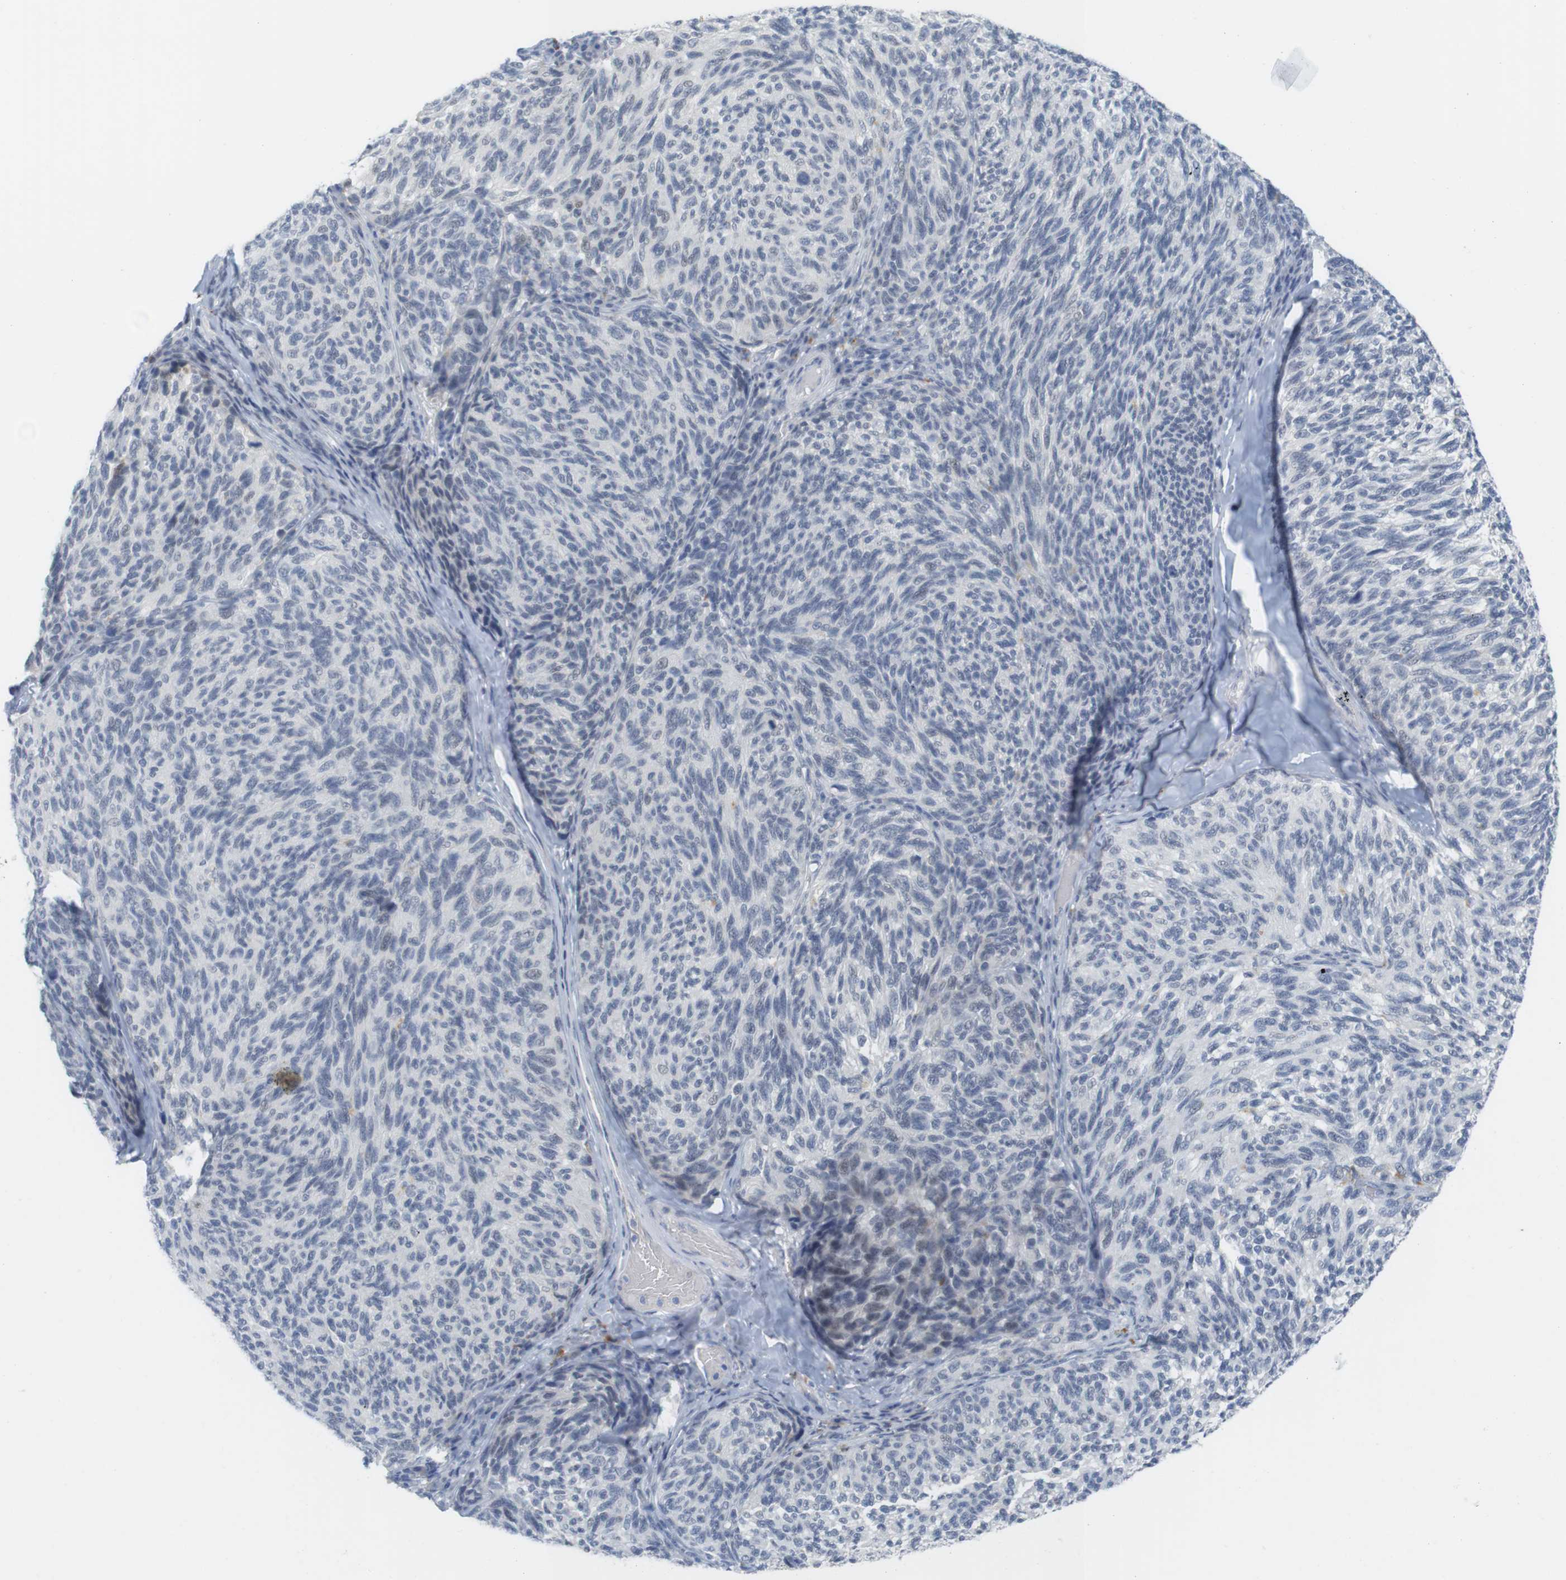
{"staining": {"intensity": "negative", "quantity": "none", "location": "none"}, "tissue": "melanoma", "cell_type": "Tumor cells", "image_type": "cancer", "snomed": [{"axis": "morphology", "description": "Malignant melanoma, NOS"}, {"axis": "topography", "description": "Skin"}], "caption": "Protein analysis of malignant melanoma exhibits no significant staining in tumor cells. Brightfield microscopy of immunohistochemistry (IHC) stained with DAB (3,3'-diaminobenzidine) (brown) and hematoxylin (blue), captured at high magnification.", "gene": "YIPF1", "patient": {"sex": "female", "age": 73}}